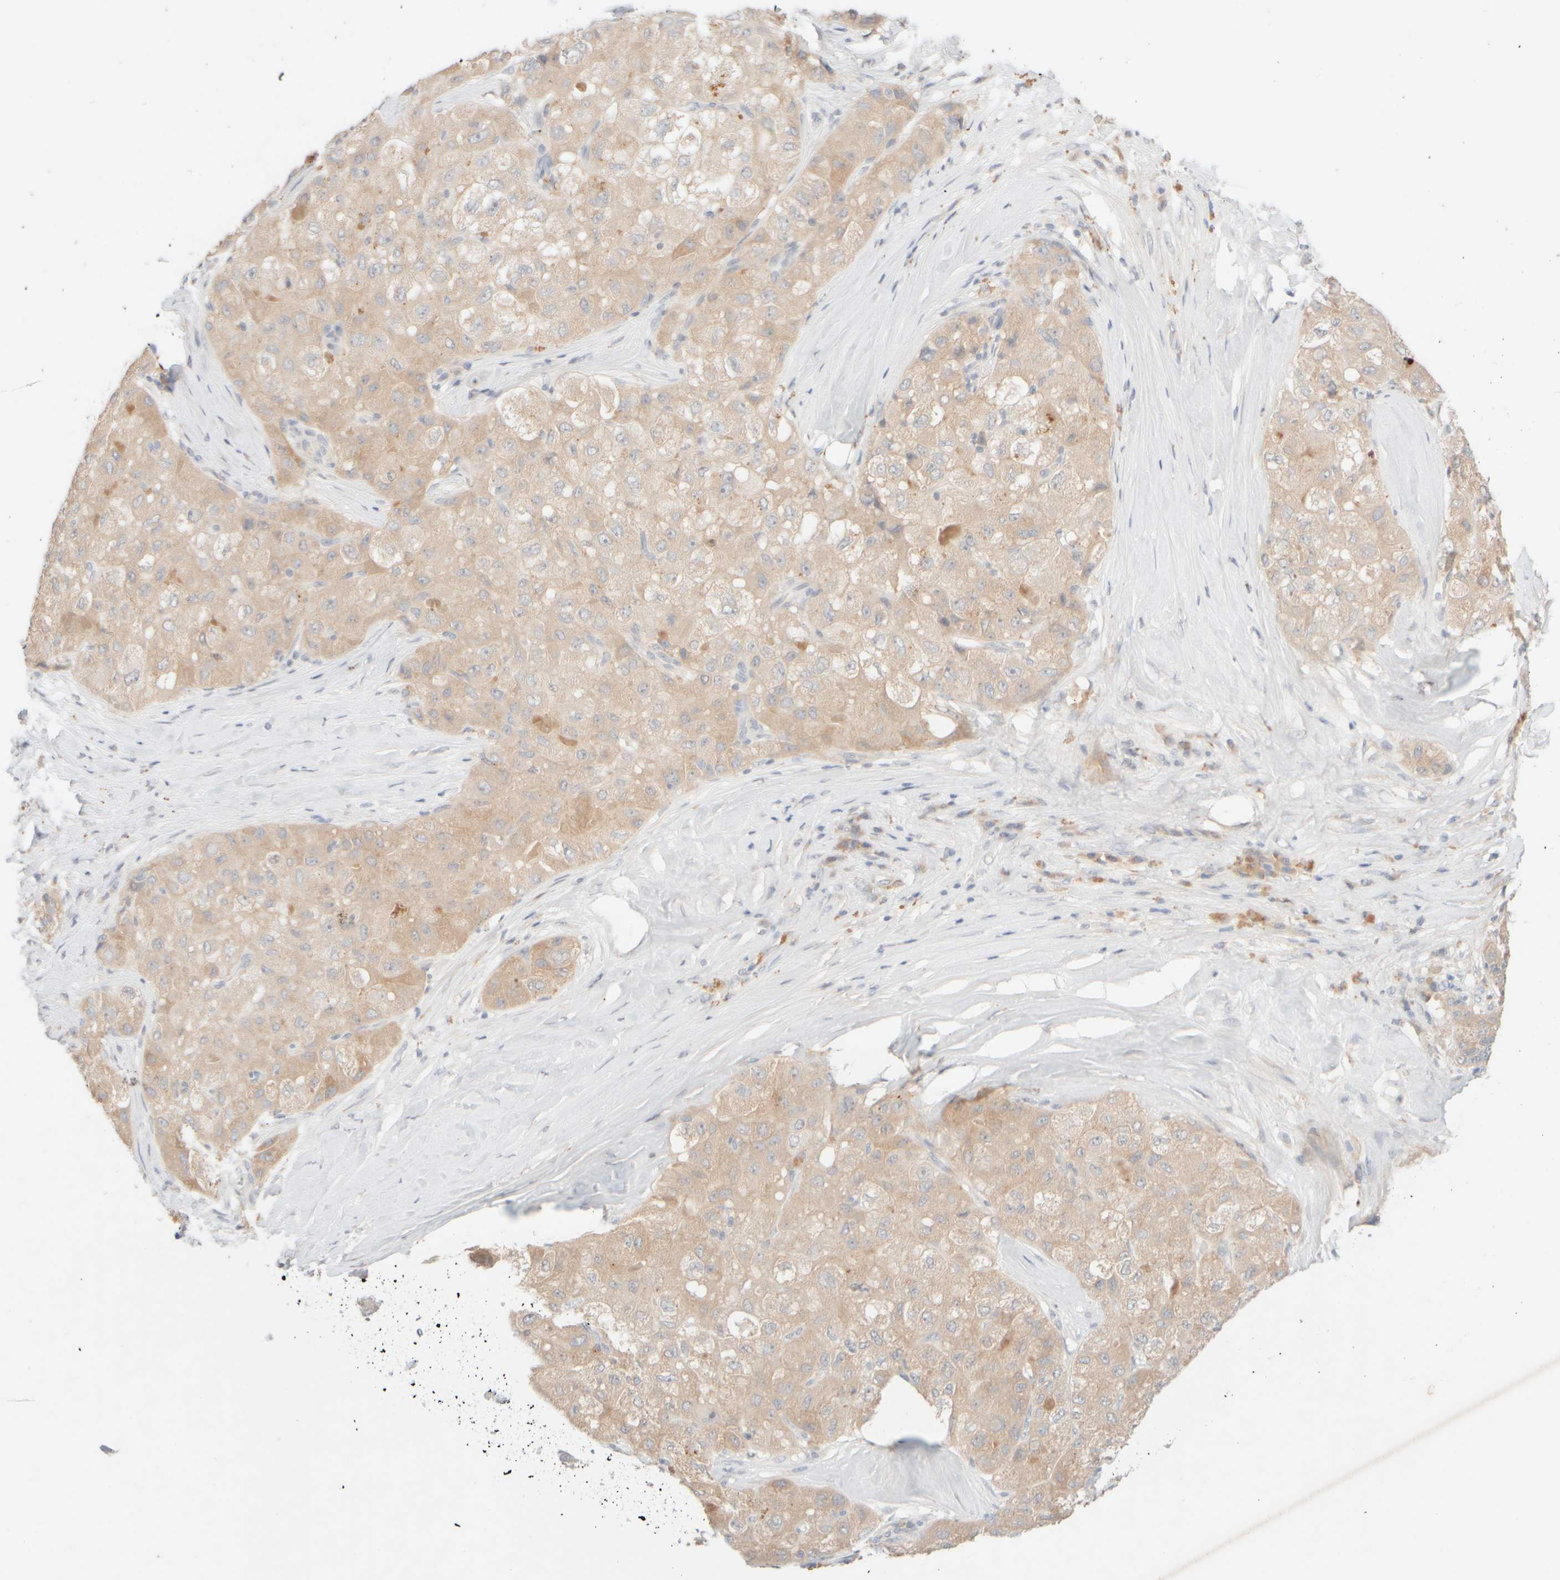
{"staining": {"intensity": "weak", "quantity": ">75%", "location": "cytoplasmic/membranous"}, "tissue": "liver cancer", "cell_type": "Tumor cells", "image_type": "cancer", "snomed": [{"axis": "morphology", "description": "Carcinoma, Hepatocellular, NOS"}, {"axis": "topography", "description": "Liver"}], "caption": "Immunohistochemical staining of human liver cancer demonstrates weak cytoplasmic/membranous protein positivity in about >75% of tumor cells.", "gene": "SNTB1", "patient": {"sex": "male", "age": 80}}